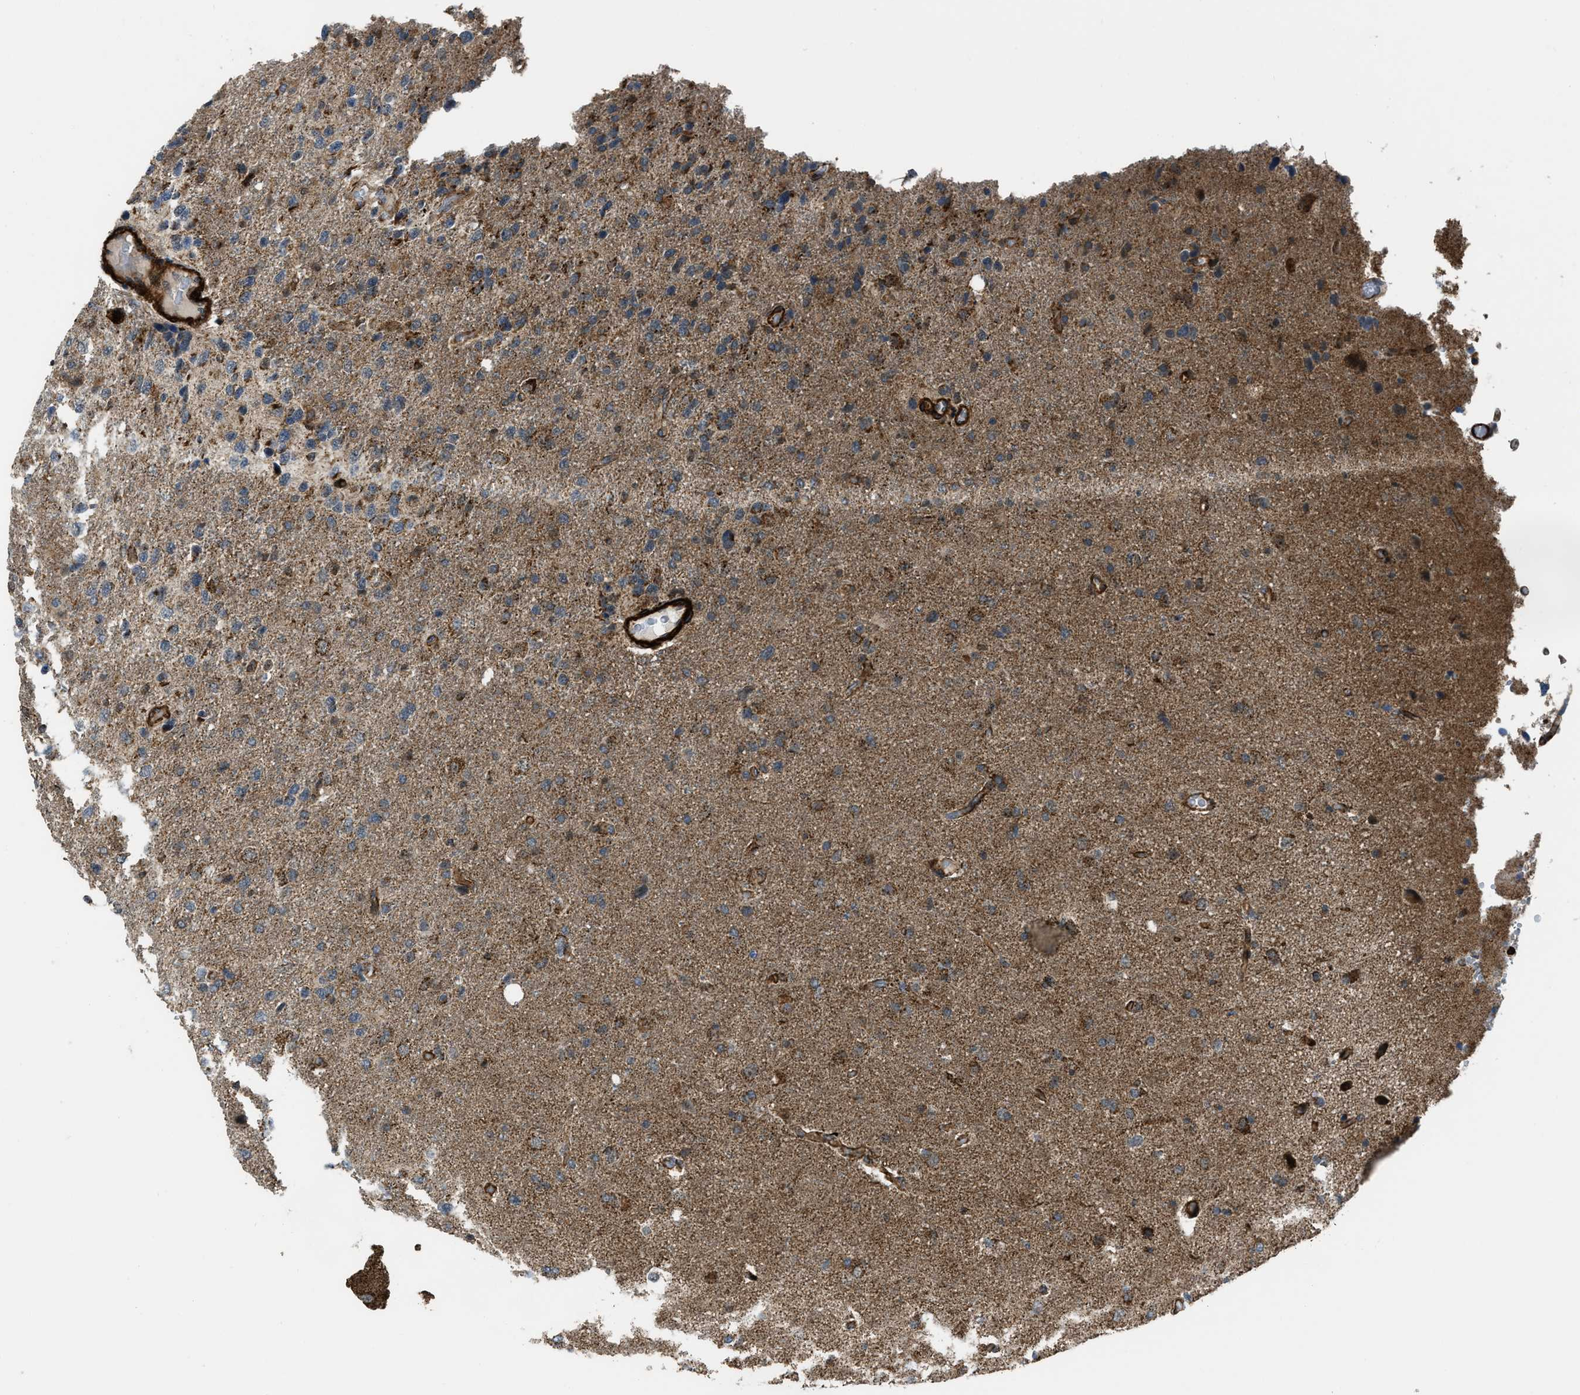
{"staining": {"intensity": "moderate", "quantity": "25%-75%", "location": "cytoplasmic/membranous"}, "tissue": "glioma", "cell_type": "Tumor cells", "image_type": "cancer", "snomed": [{"axis": "morphology", "description": "Glioma, malignant, High grade"}, {"axis": "topography", "description": "Brain"}], "caption": "Glioma was stained to show a protein in brown. There is medium levels of moderate cytoplasmic/membranous positivity in about 25%-75% of tumor cells.", "gene": "GSDME", "patient": {"sex": "female", "age": 58}}